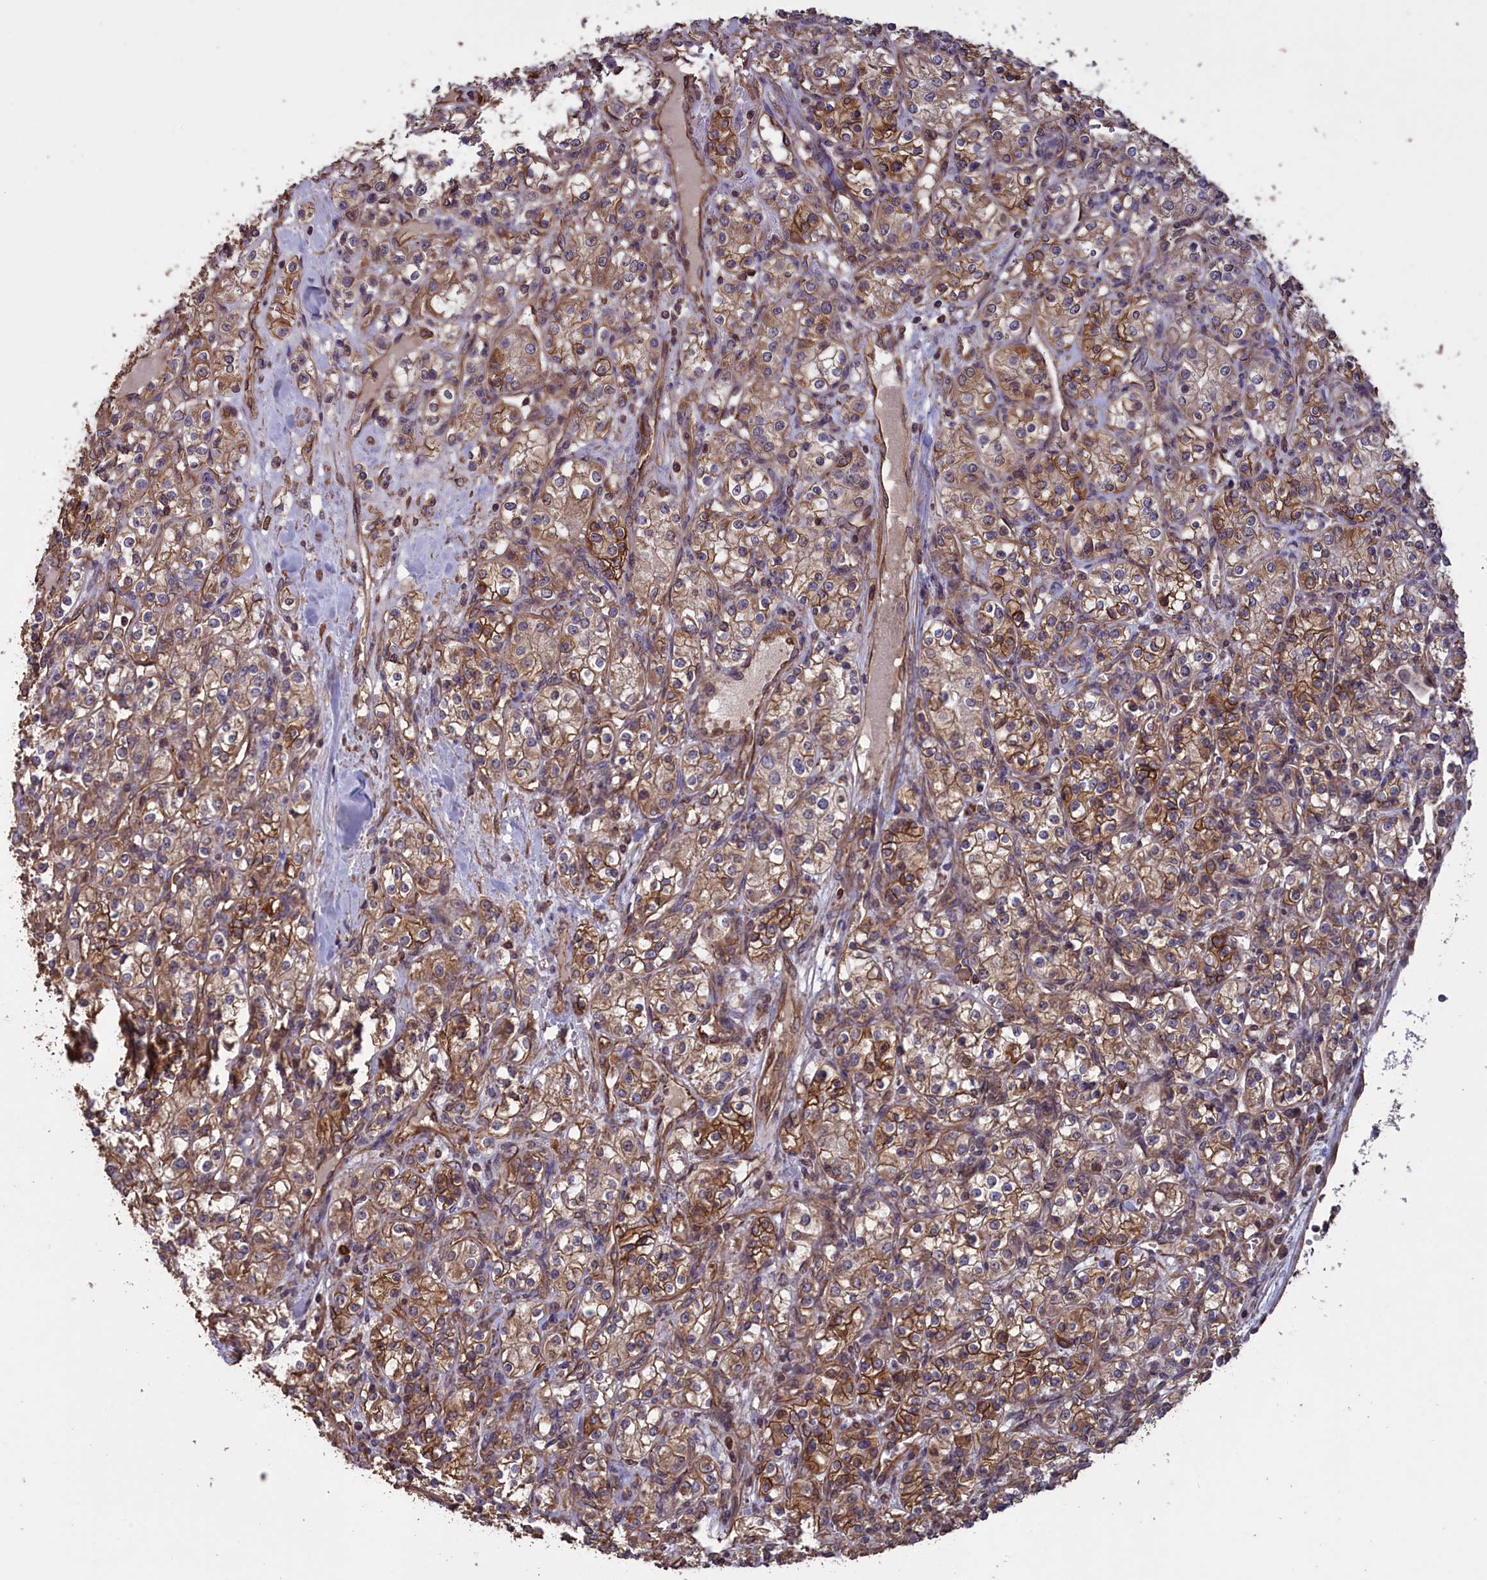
{"staining": {"intensity": "moderate", "quantity": ">75%", "location": "cytoplasmic/membranous"}, "tissue": "renal cancer", "cell_type": "Tumor cells", "image_type": "cancer", "snomed": [{"axis": "morphology", "description": "Adenocarcinoma, NOS"}, {"axis": "topography", "description": "Kidney"}], "caption": "Tumor cells display medium levels of moderate cytoplasmic/membranous expression in approximately >75% of cells in renal adenocarcinoma. The protein of interest is shown in brown color, while the nuclei are stained blue.", "gene": "DAPK3", "patient": {"sex": "male", "age": 77}}